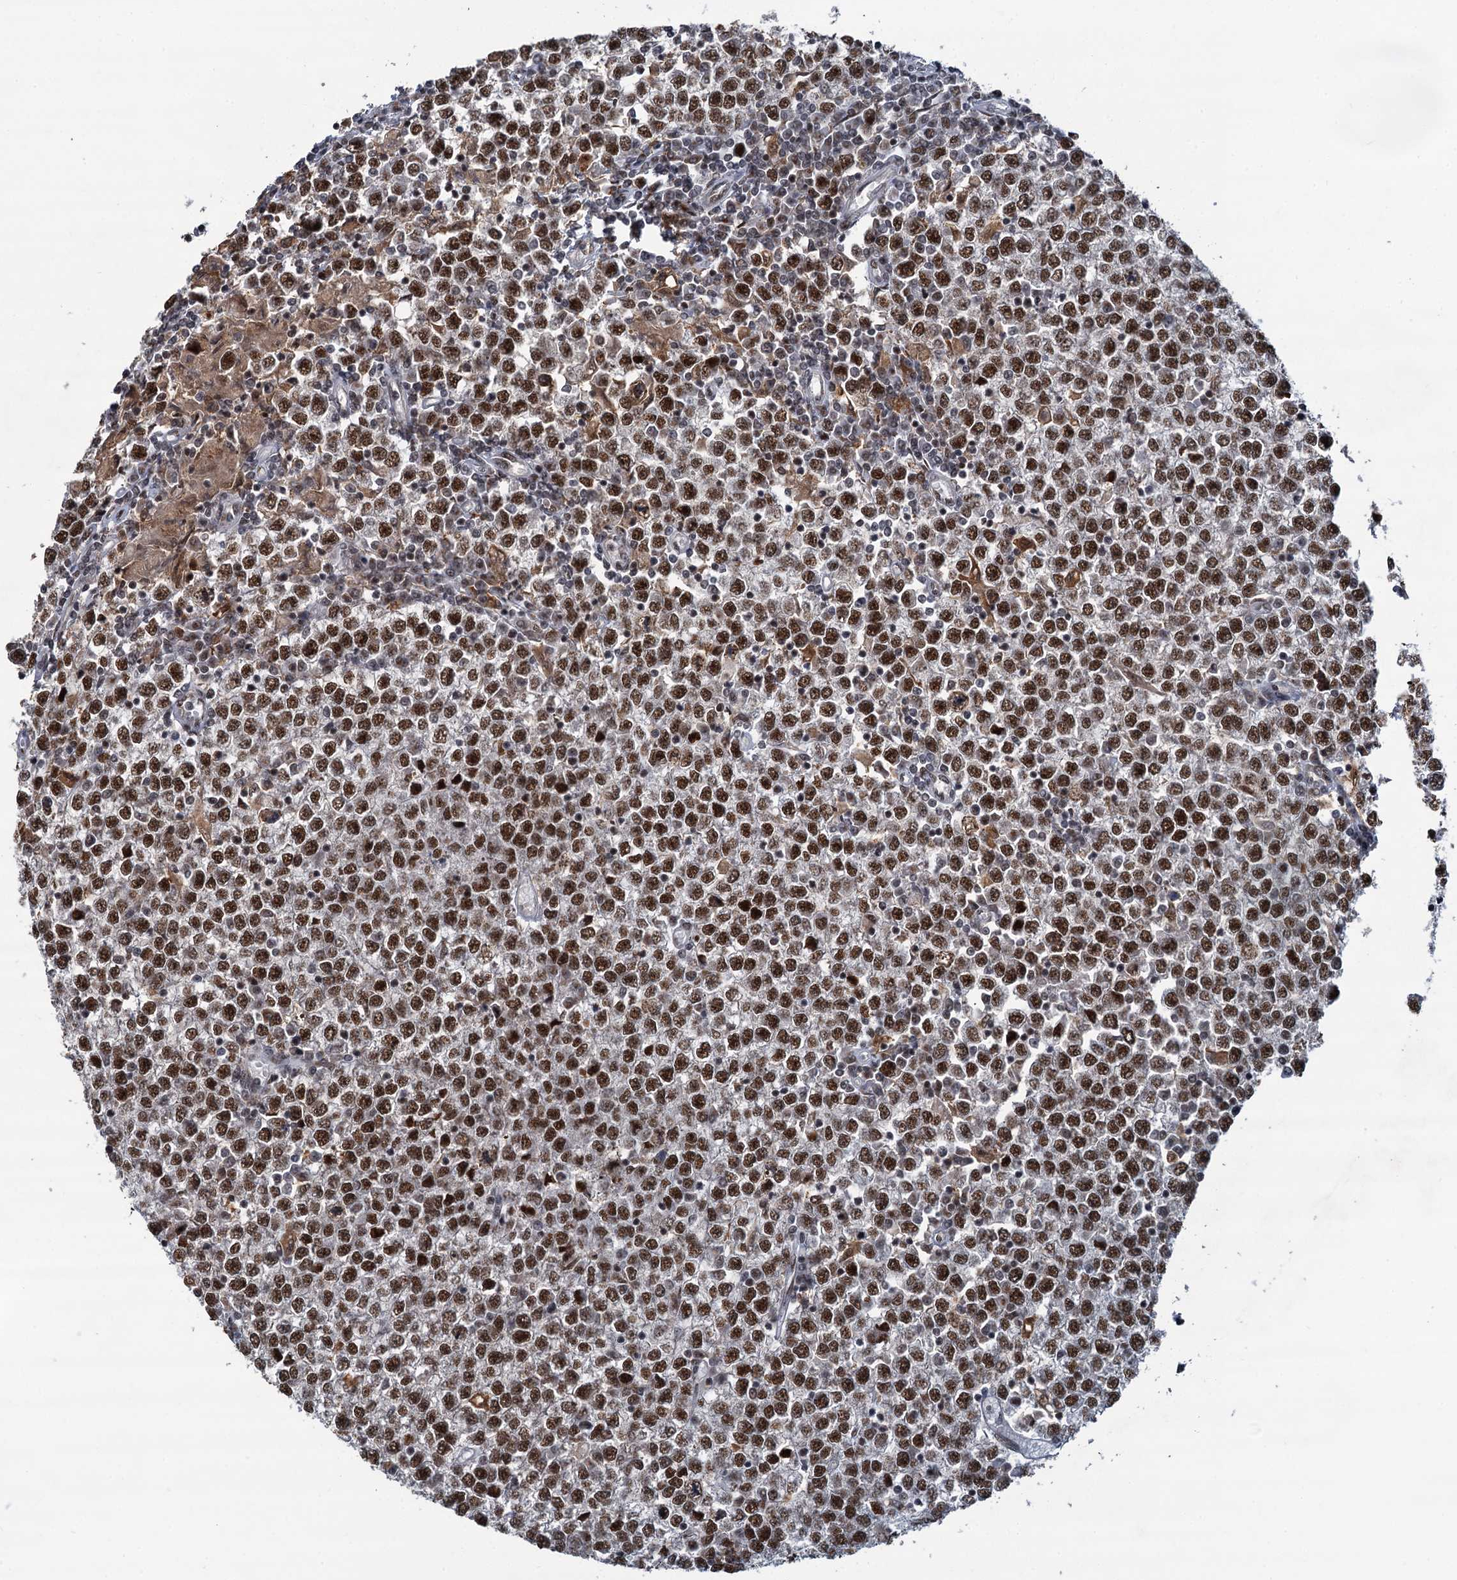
{"staining": {"intensity": "moderate", "quantity": ">75%", "location": "nuclear"}, "tissue": "testis cancer", "cell_type": "Tumor cells", "image_type": "cancer", "snomed": [{"axis": "morphology", "description": "Seminoma, NOS"}, {"axis": "topography", "description": "Testis"}], "caption": "Brown immunohistochemical staining in seminoma (testis) exhibits moderate nuclear expression in about >75% of tumor cells.", "gene": "PPHLN1", "patient": {"sex": "male", "age": 65}}